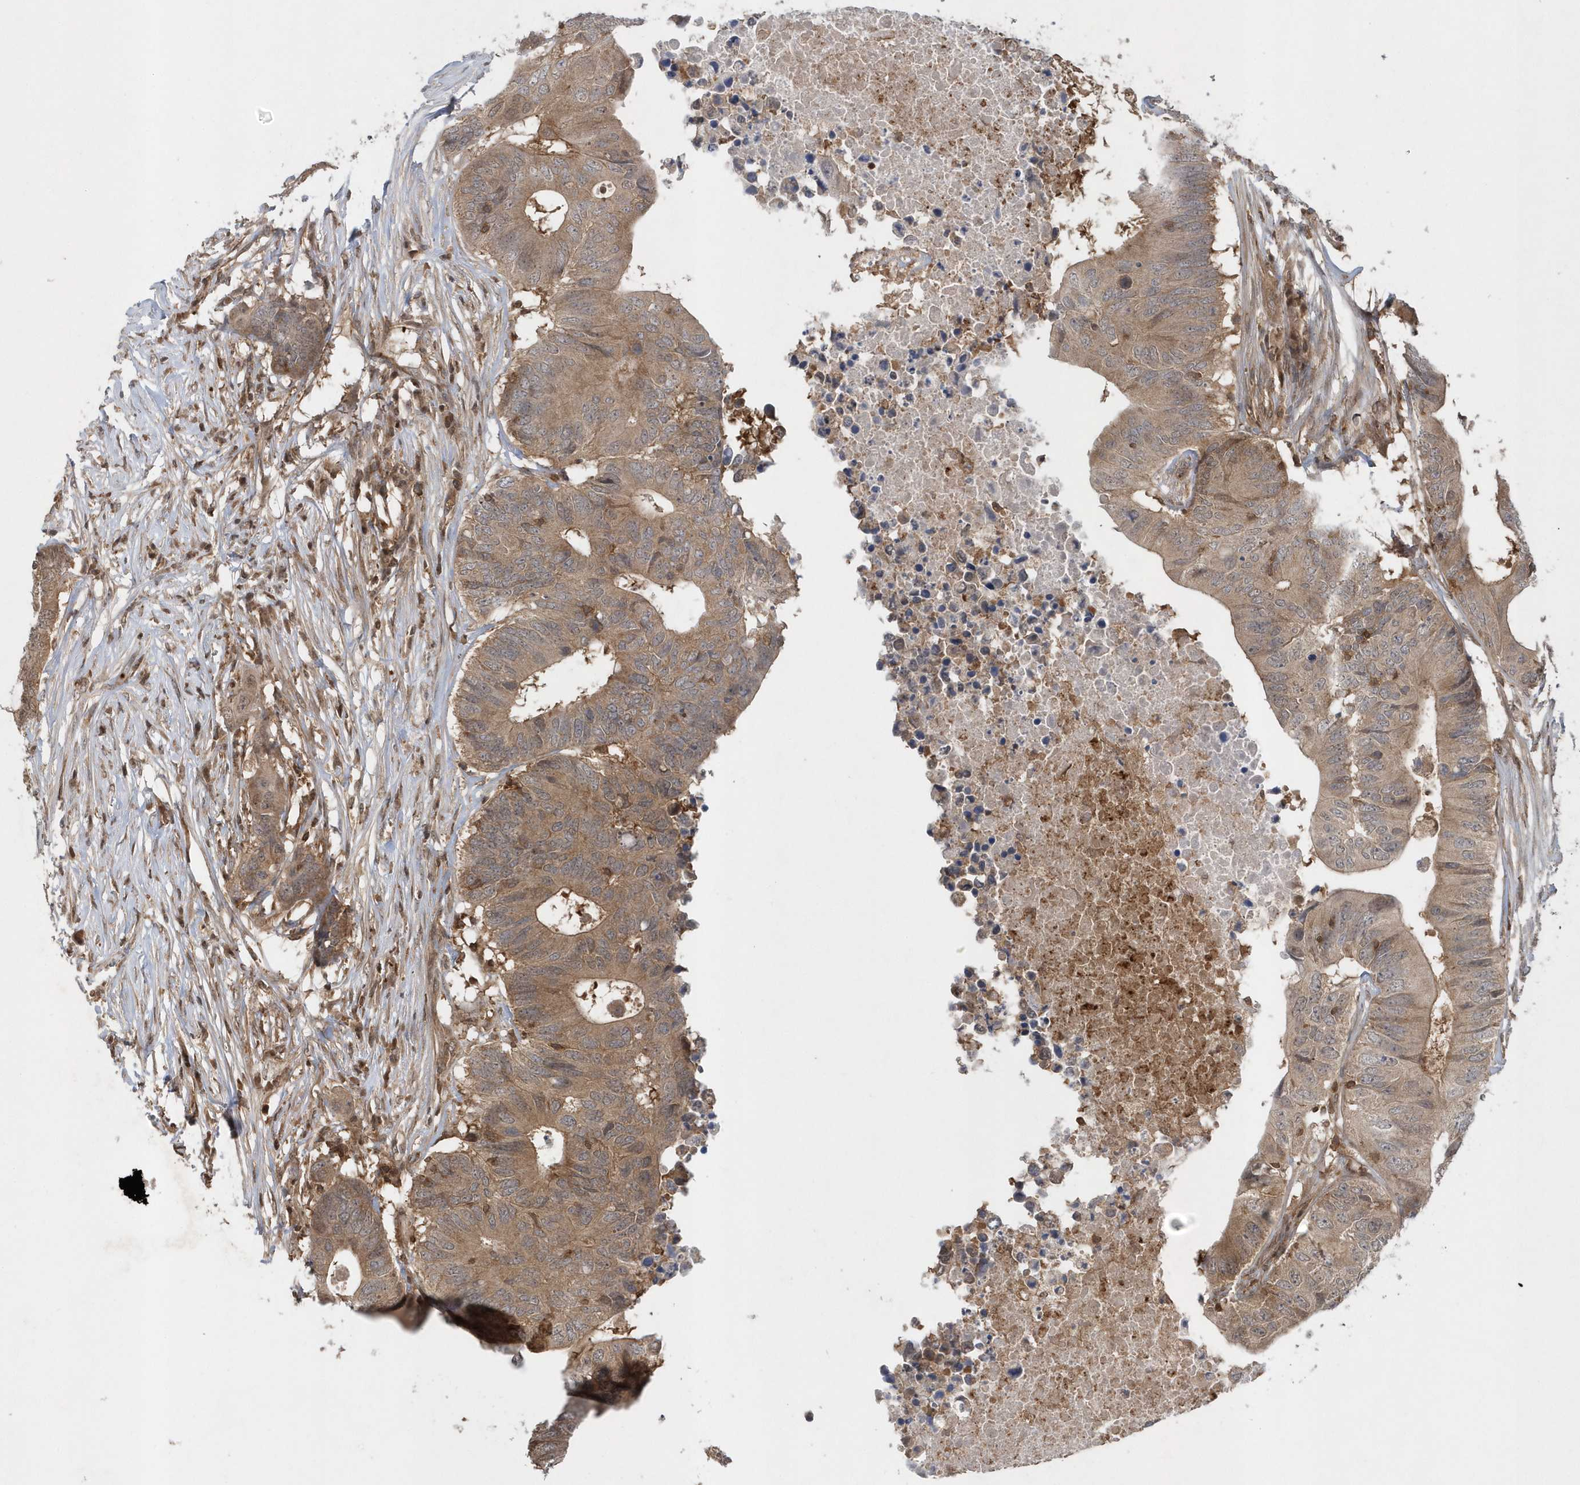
{"staining": {"intensity": "moderate", "quantity": ">75%", "location": "cytoplasmic/membranous"}, "tissue": "colorectal cancer", "cell_type": "Tumor cells", "image_type": "cancer", "snomed": [{"axis": "morphology", "description": "Adenocarcinoma, NOS"}, {"axis": "topography", "description": "Colon"}], "caption": "Immunohistochemical staining of adenocarcinoma (colorectal) reveals moderate cytoplasmic/membranous protein expression in about >75% of tumor cells. The staining was performed using DAB (3,3'-diaminobenzidine), with brown indicating positive protein expression. Nuclei are stained blue with hematoxylin.", "gene": "ACYP1", "patient": {"sex": "male", "age": 71}}